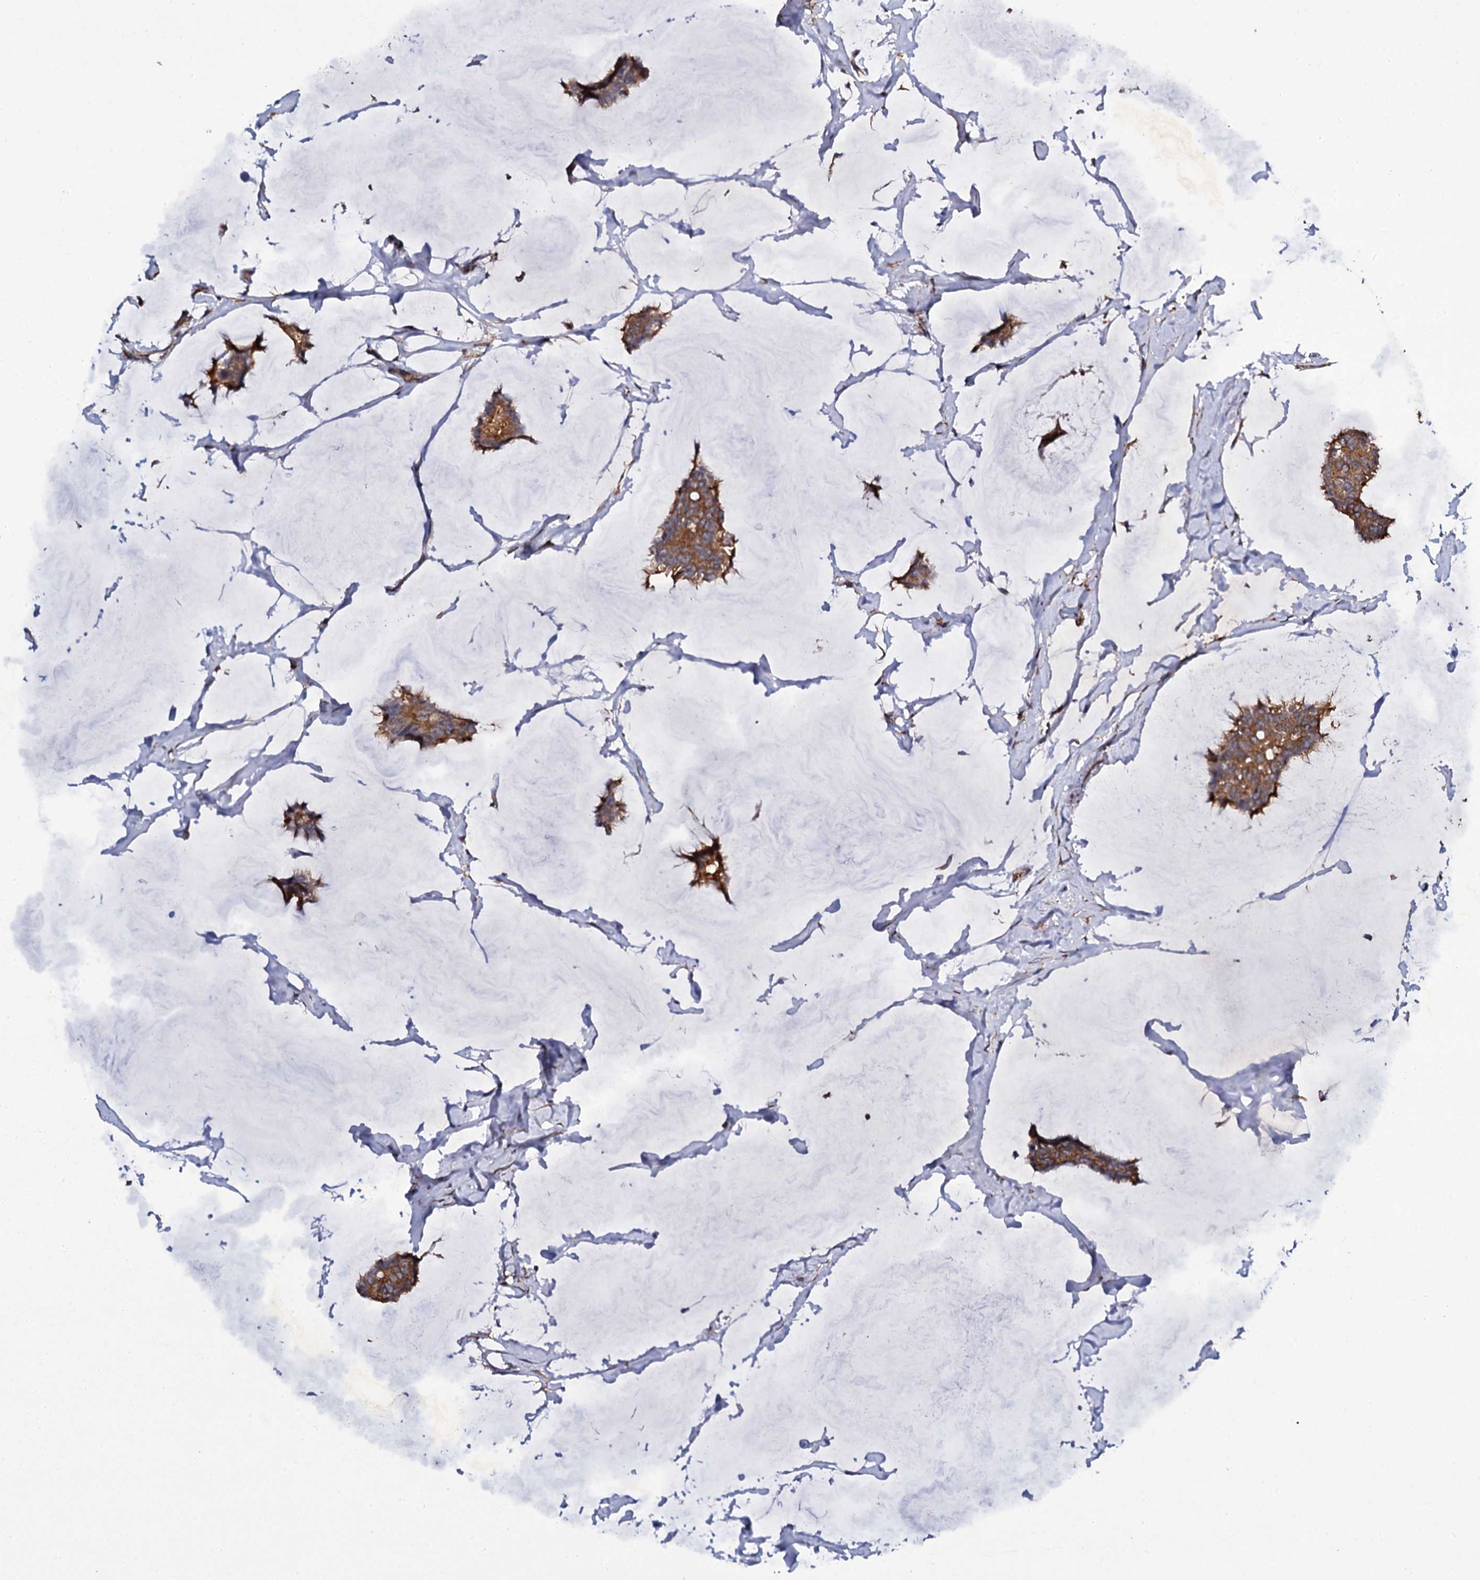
{"staining": {"intensity": "moderate", "quantity": ">75%", "location": "cytoplasmic/membranous"}, "tissue": "breast cancer", "cell_type": "Tumor cells", "image_type": "cancer", "snomed": [{"axis": "morphology", "description": "Duct carcinoma"}, {"axis": "topography", "description": "Breast"}], "caption": "The immunohistochemical stain shows moderate cytoplasmic/membranous expression in tumor cells of infiltrating ductal carcinoma (breast) tissue.", "gene": "TTC23", "patient": {"sex": "female", "age": 93}}